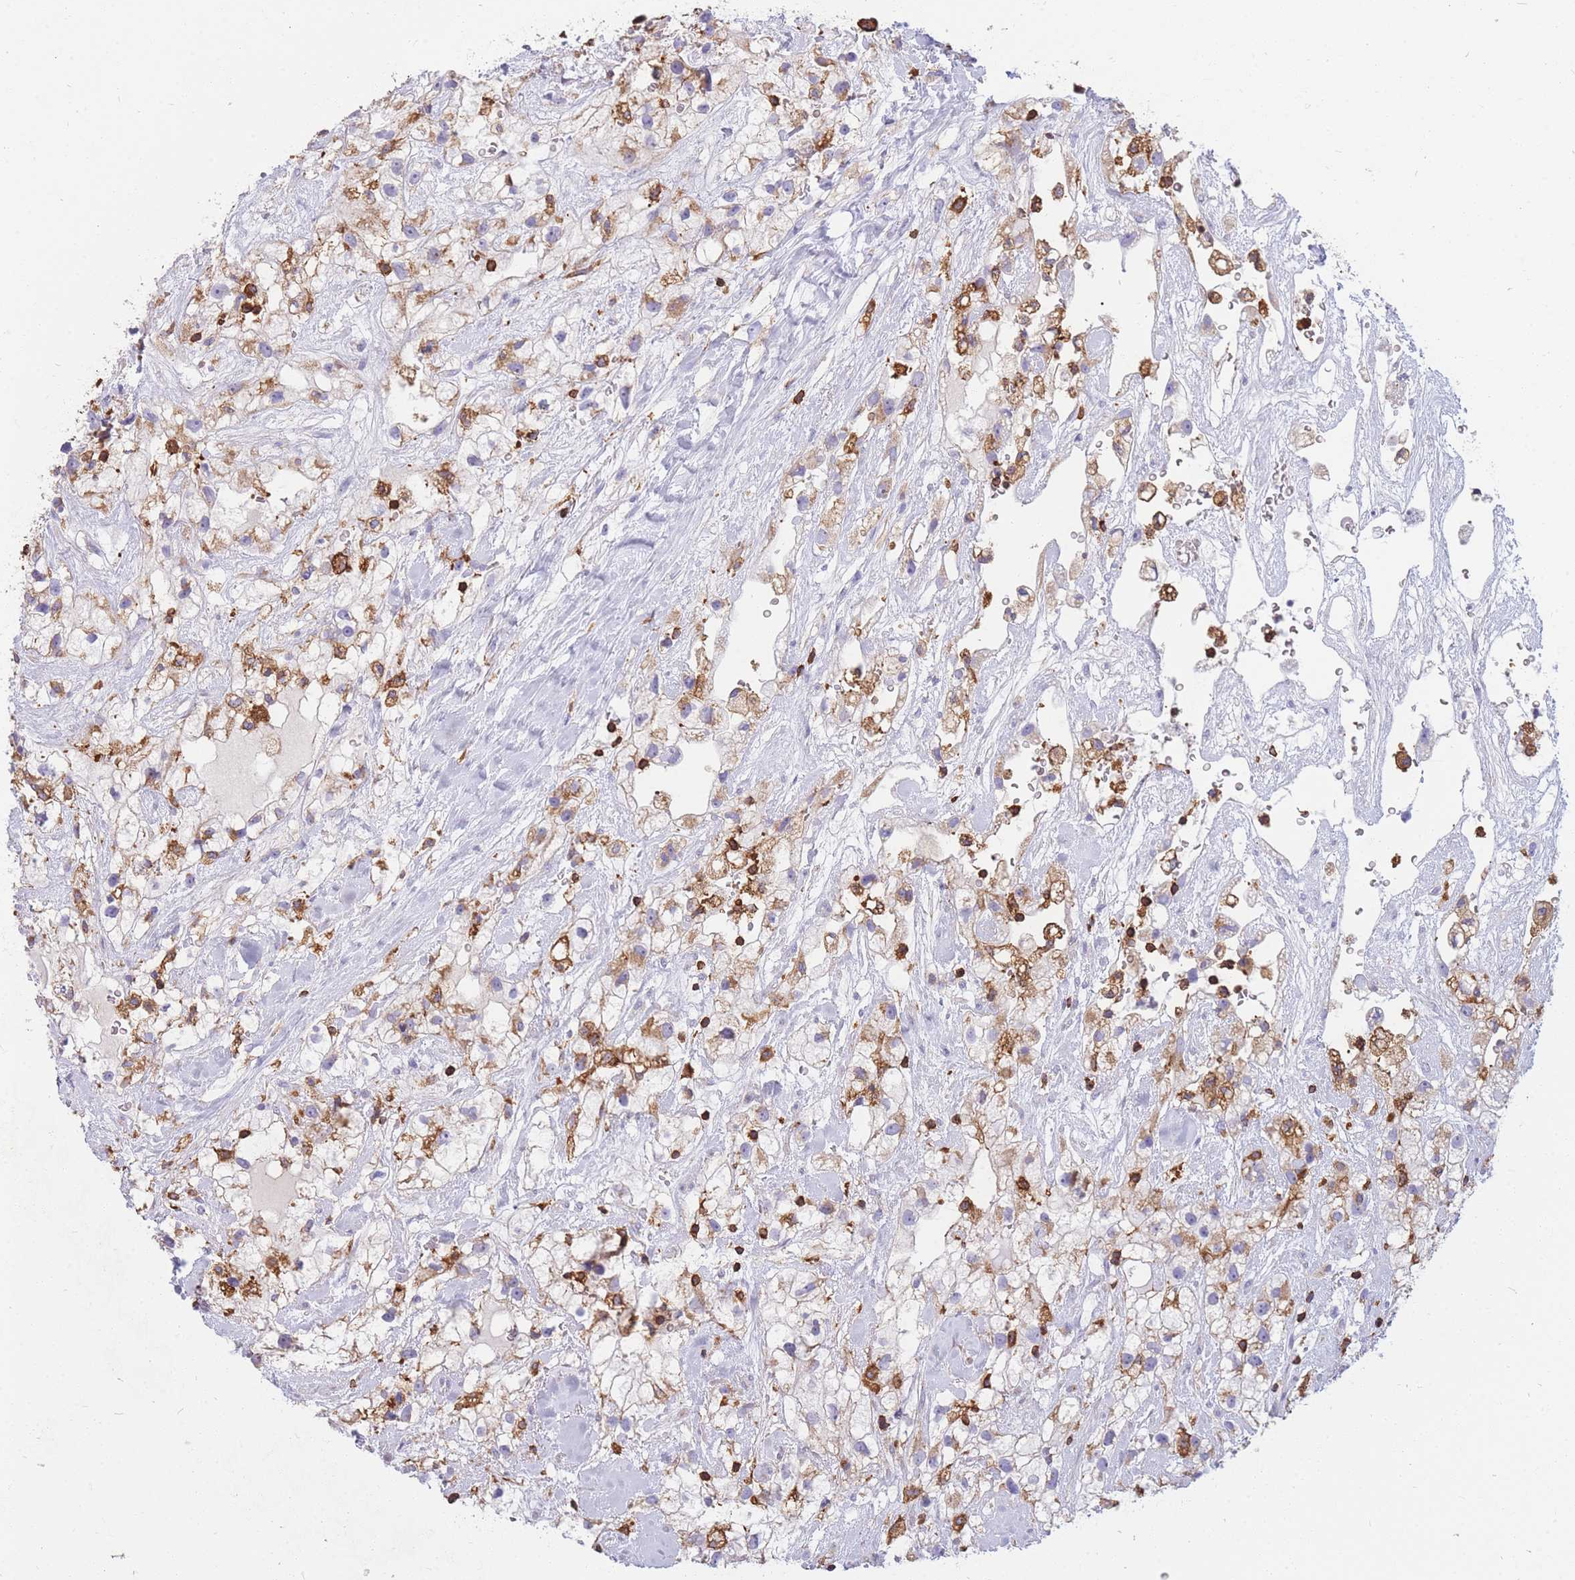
{"staining": {"intensity": "moderate", "quantity": "<25%", "location": "cytoplasmic/membranous"}, "tissue": "renal cancer", "cell_type": "Tumor cells", "image_type": "cancer", "snomed": [{"axis": "morphology", "description": "Adenocarcinoma, NOS"}, {"axis": "topography", "description": "Kidney"}], "caption": "Human renal cancer (adenocarcinoma) stained for a protein (brown) demonstrates moderate cytoplasmic/membranous positive expression in about <25% of tumor cells.", "gene": "MRPL54", "patient": {"sex": "male", "age": 59}}